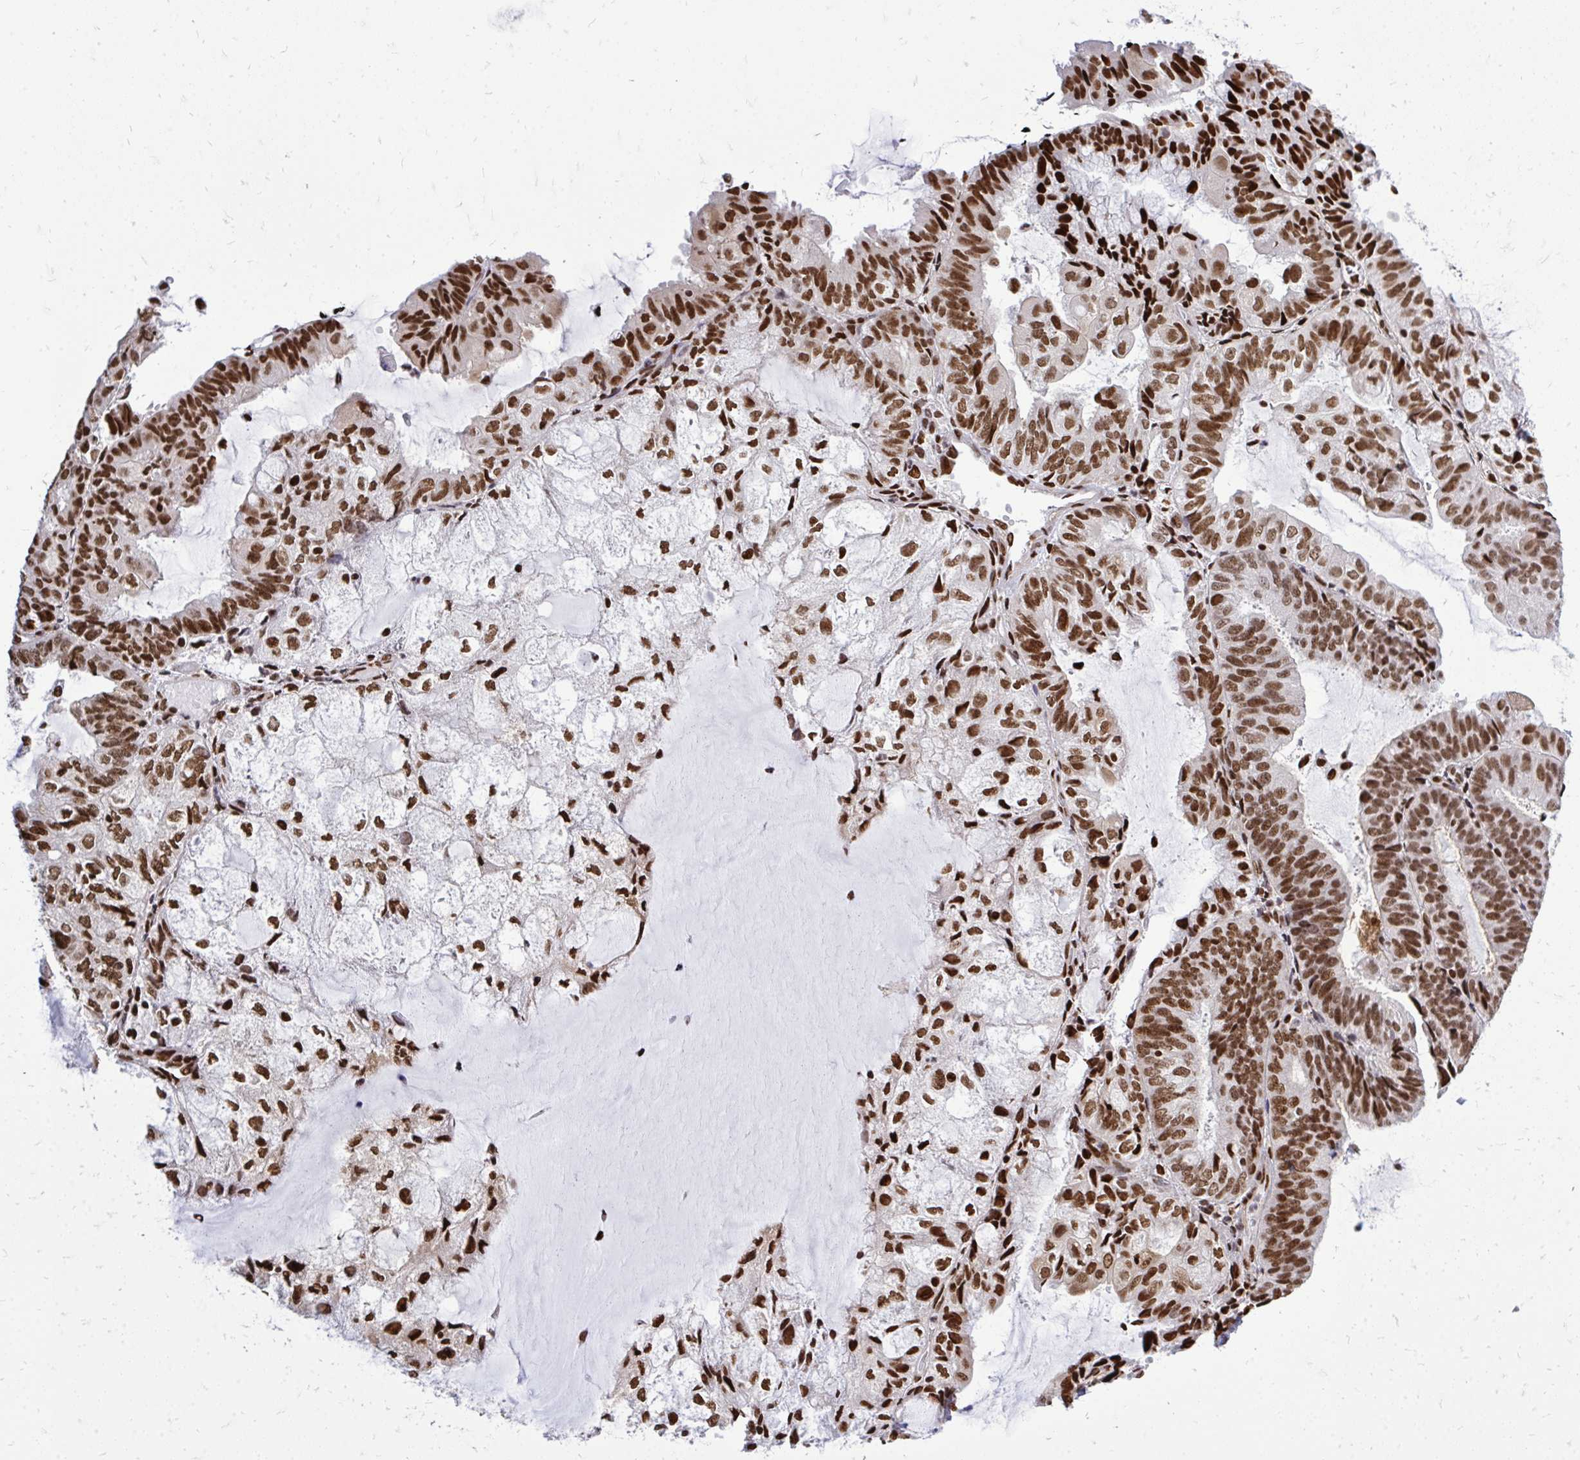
{"staining": {"intensity": "strong", "quantity": ">75%", "location": "nuclear"}, "tissue": "endometrial cancer", "cell_type": "Tumor cells", "image_type": "cancer", "snomed": [{"axis": "morphology", "description": "Adenocarcinoma, NOS"}, {"axis": "topography", "description": "Endometrium"}], "caption": "Immunohistochemical staining of human endometrial cancer (adenocarcinoma) exhibits high levels of strong nuclear positivity in approximately >75% of tumor cells. Immunohistochemistry (ihc) stains the protein in brown and the nuclei are stained blue.", "gene": "TBL1Y", "patient": {"sex": "female", "age": 81}}